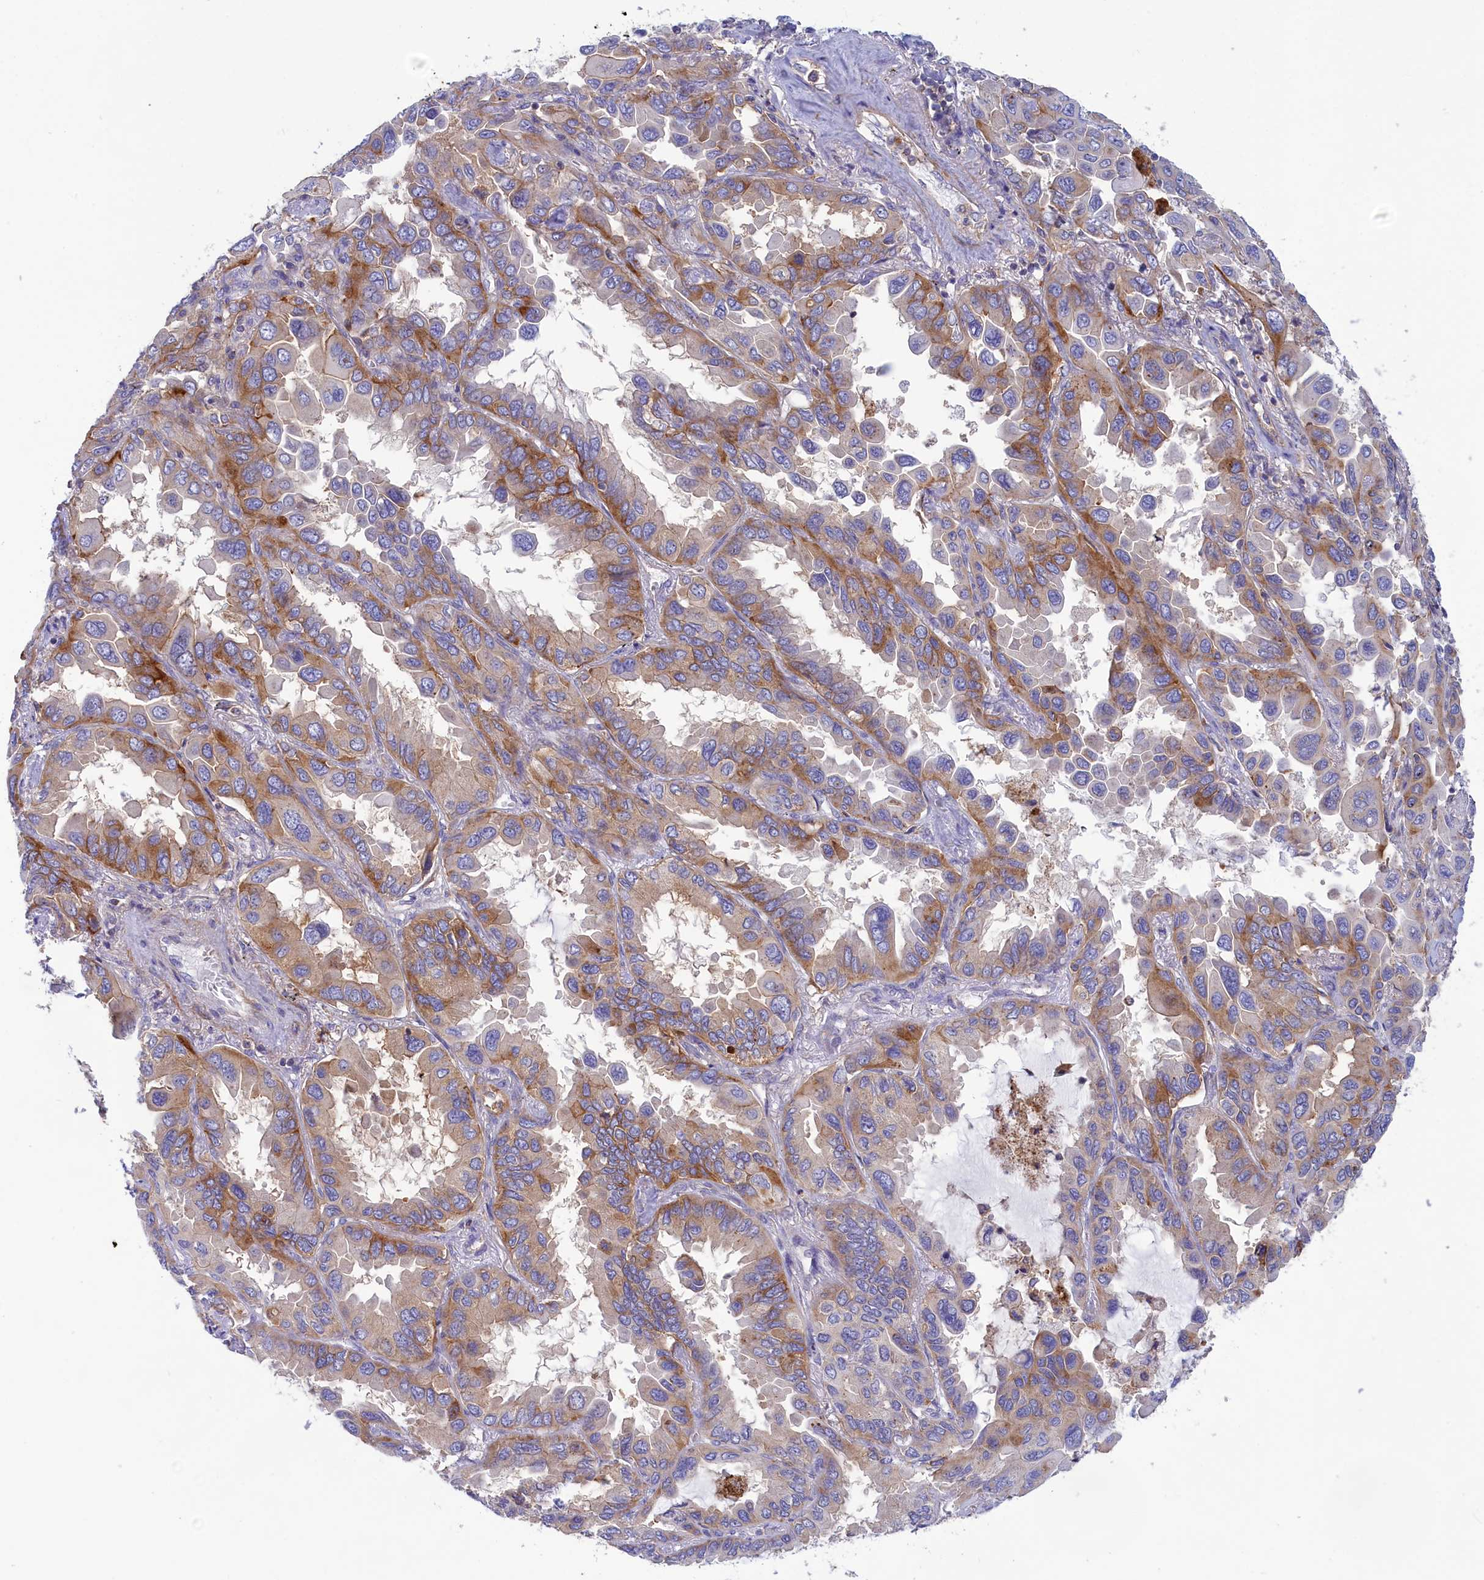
{"staining": {"intensity": "moderate", "quantity": "<25%", "location": "cytoplasmic/membranous"}, "tissue": "lung cancer", "cell_type": "Tumor cells", "image_type": "cancer", "snomed": [{"axis": "morphology", "description": "Adenocarcinoma, NOS"}, {"axis": "topography", "description": "Lung"}], "caption": "Approximately <25% of tumor cells in human adenocarcinoma (lung) exhibit moderate cytoplasmic/membranous protein expression as visualized by brown immunohistochemical staining.", "gene": "SCAMP4", "patient": {"sex": "male", "age": 64}}